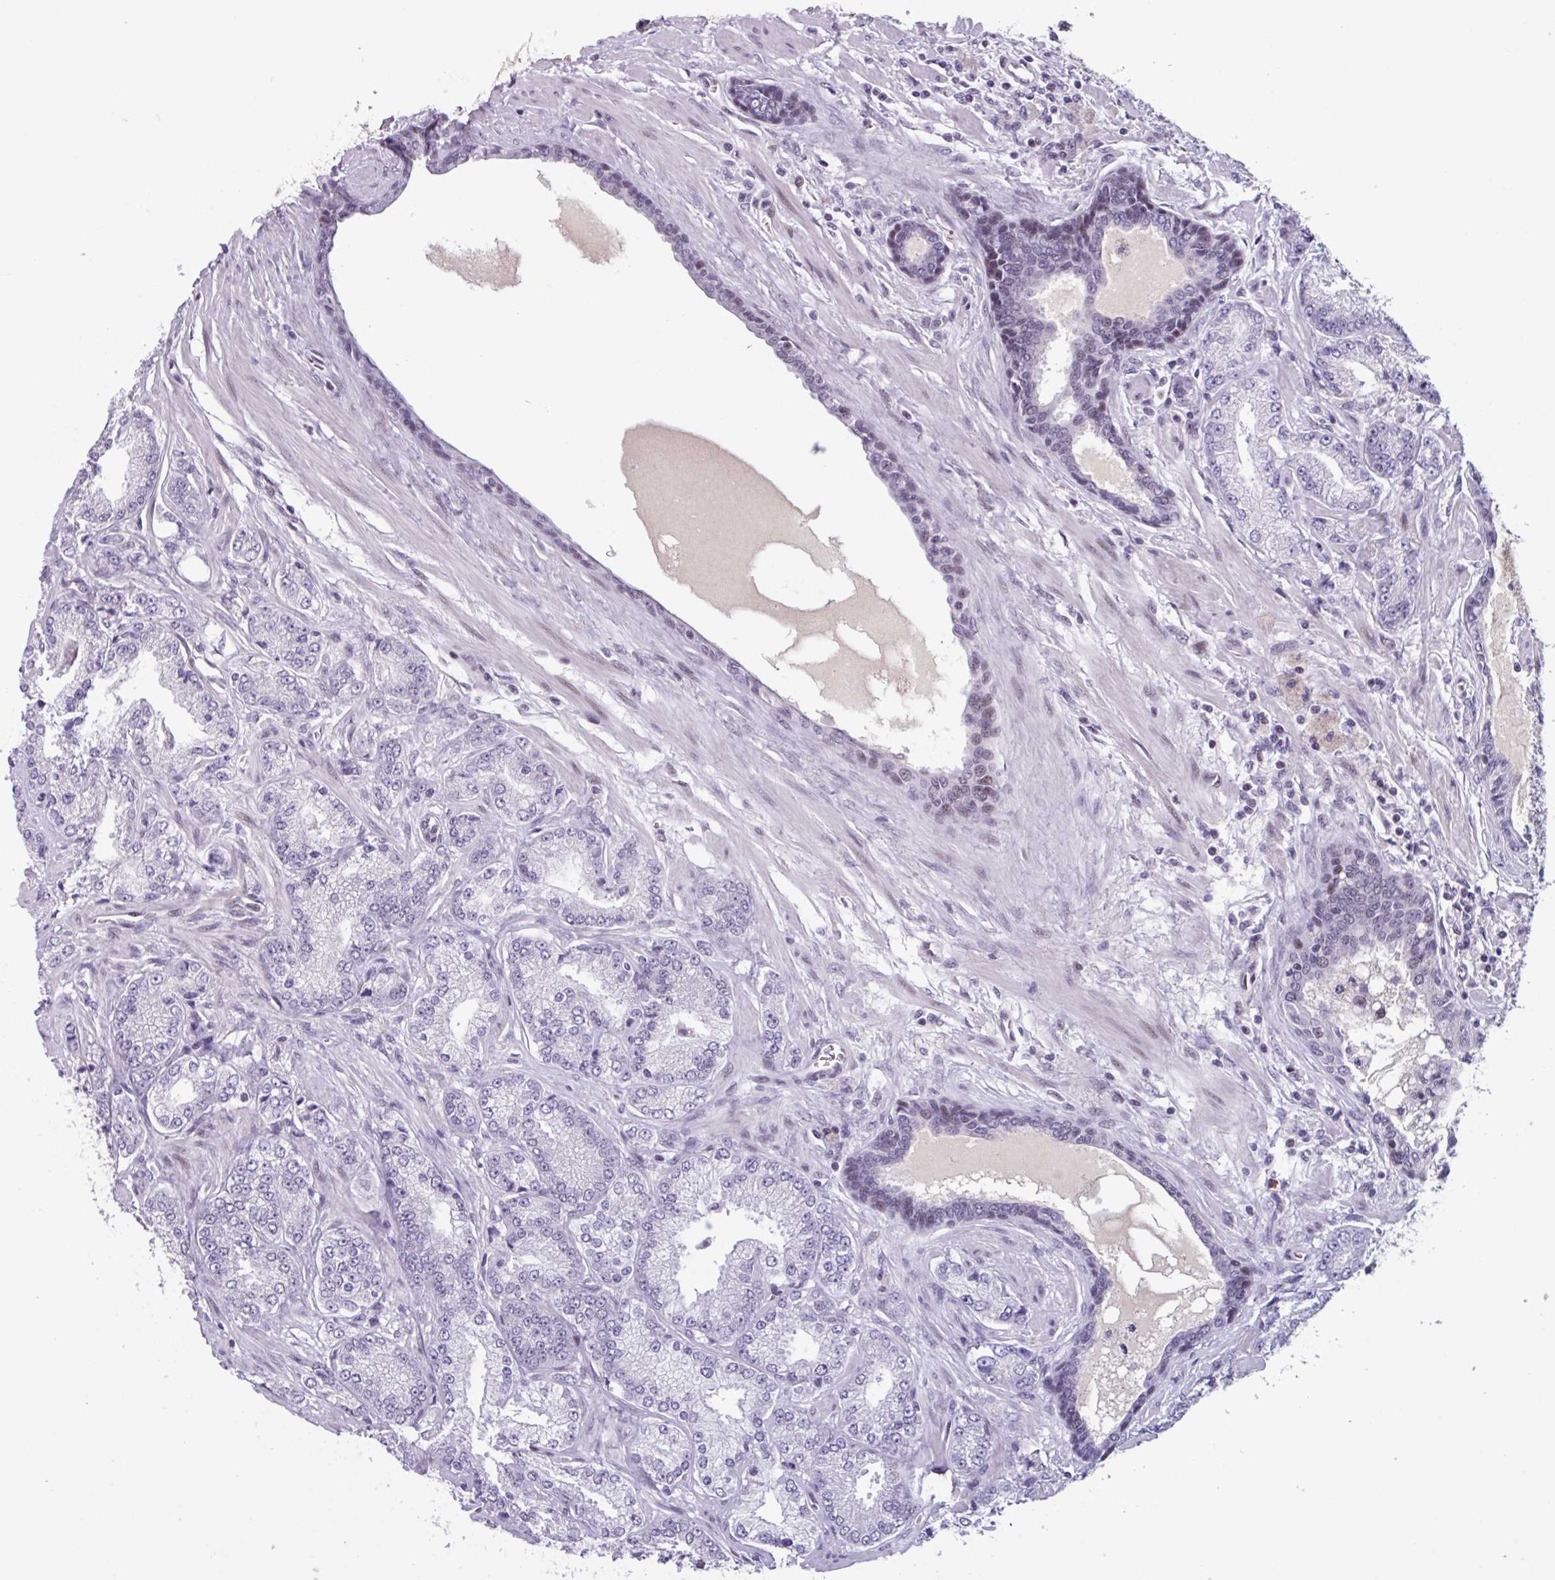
{"staining": {"intensity": "negative", "quantity": "none", "location": "none"}, "tissue": "prostate cancer", "cell_type": "Tumor cells", "image_type": "cancer", "snomed": [{"axis": "morphology", "description": "Adenocarcinoma, High grade"}, {"axis": "topography", "description": "Prostate"}], "caption": "This is a image of IHC staining of prostate cancer (adenocarcinoma (high-grade)), which shows no expression in tumor cells.", "gene": "ZNF575", "patient": {"sex": "male", "age": 68}}